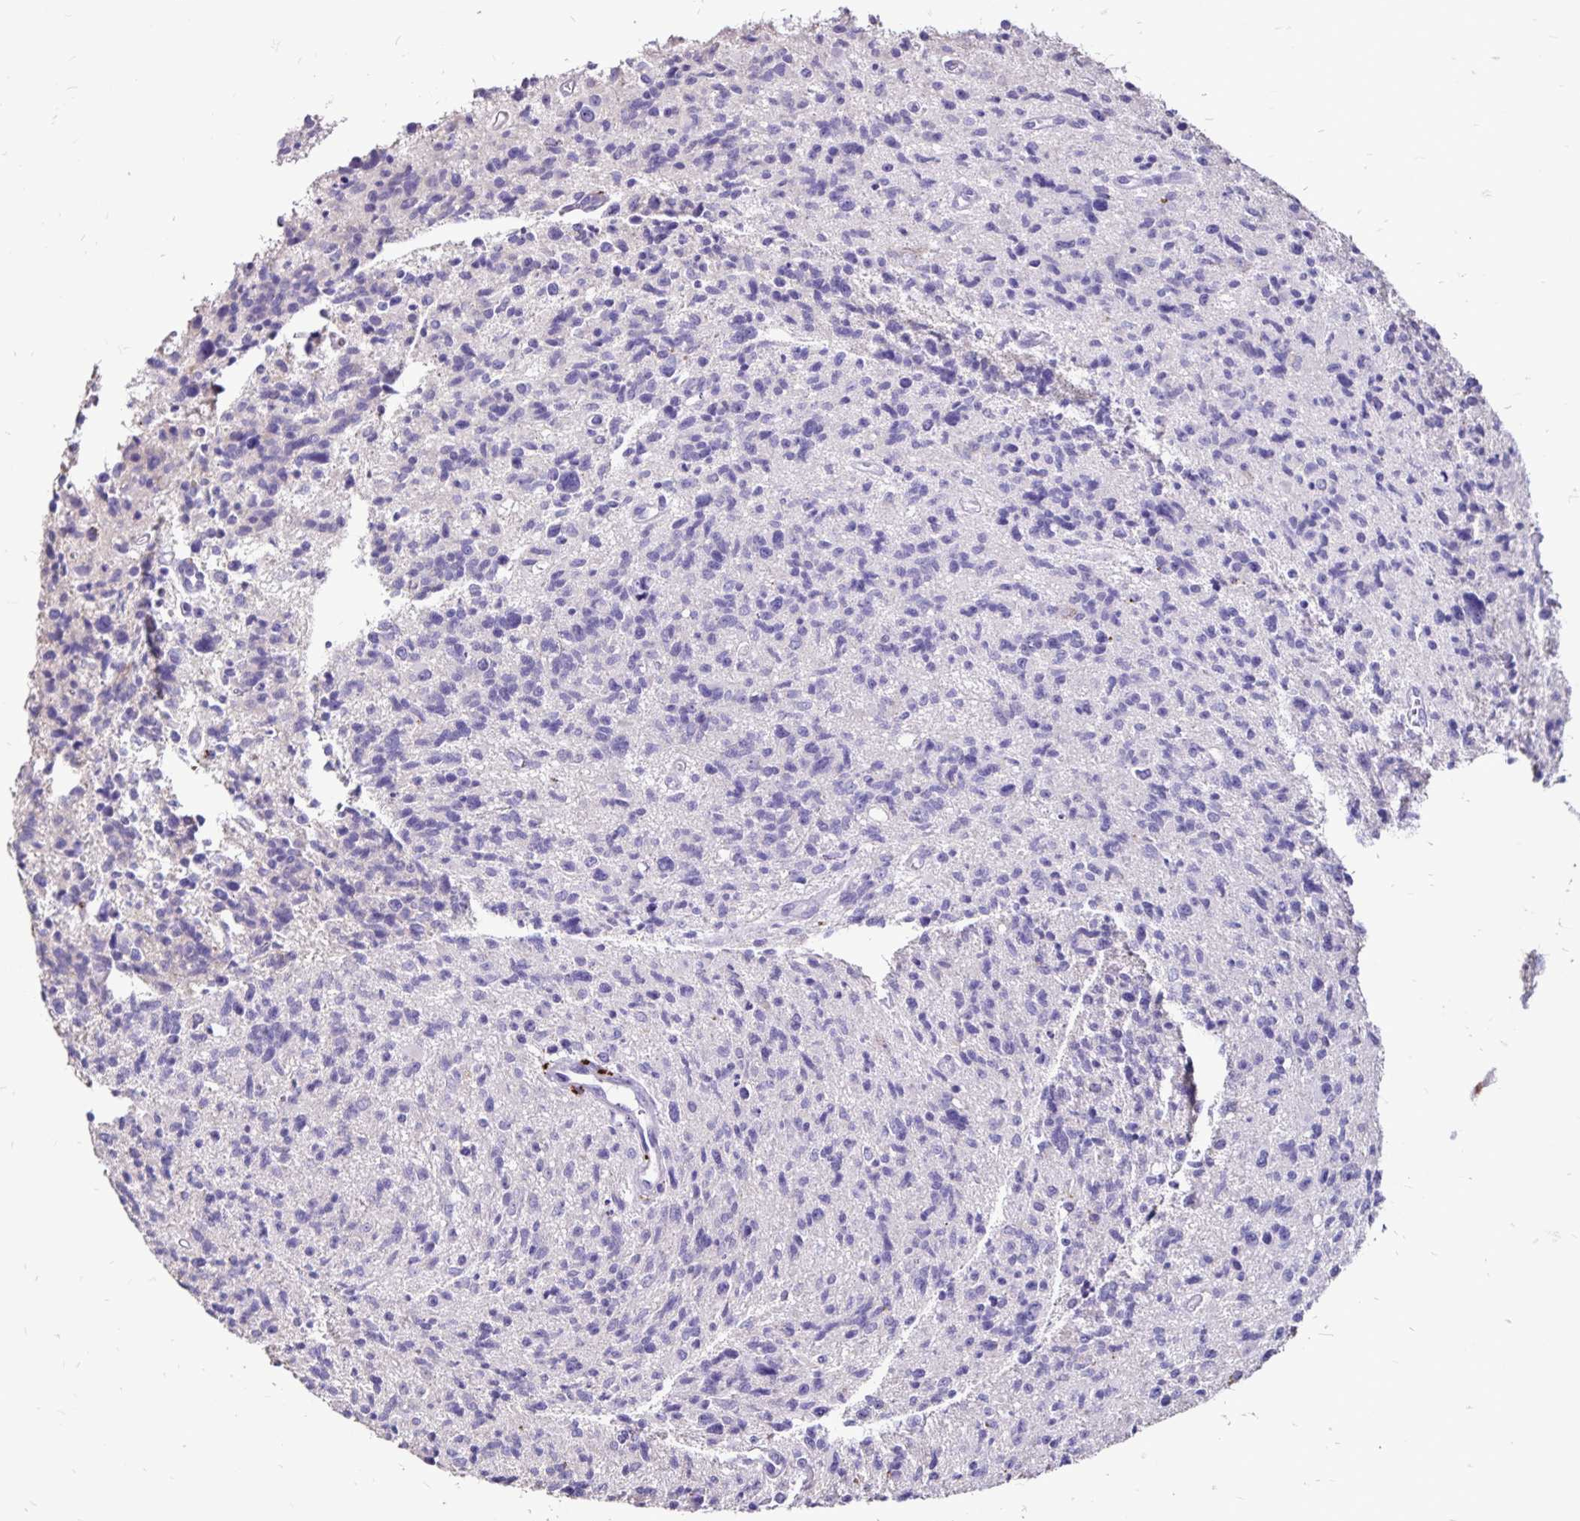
{"staining": {"intensity": "negative", "quantity": "none", "location": "none"}, "tissue": "glioma", "cell_type": "Tumor cells", "image_type": "cancer", "snomed": [{"axis": "morphology", "description": "Glioma, malignant, High grade"}, {"axis": "topography", "description": "Brain"}], "caption": "Micrograph shows no significant protein positivity in tumor cells of glioma. (DAB (3,3'-diaminobenzidine) immunohistochemistry with hematoxylin counter stain).", "gene": "EVPL", "patient": {"sex": "male", "age": 29}}